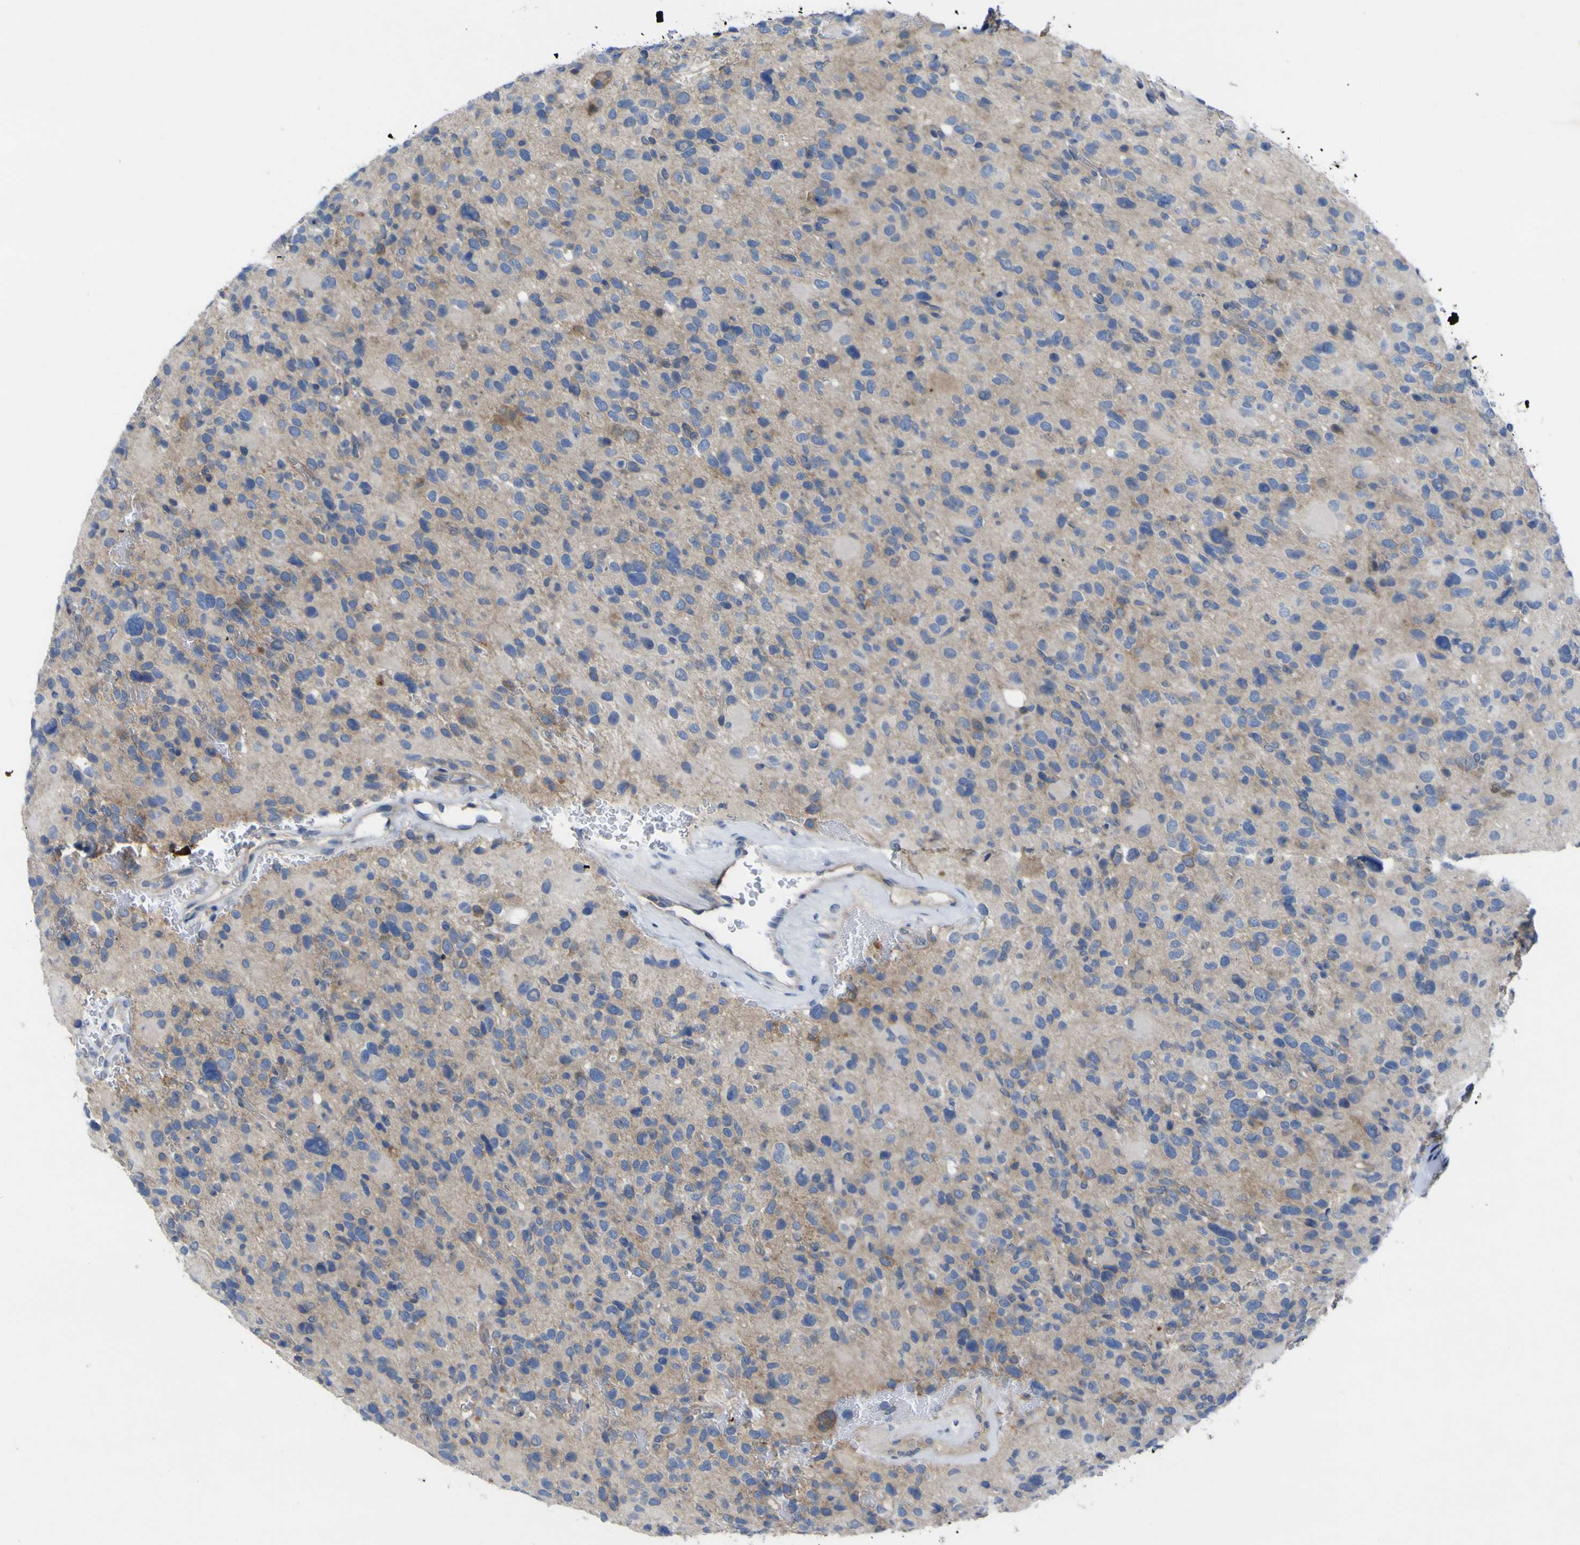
{"staining": {"intensity": "negative", "quantity": "none", "location": "none"}, "tissue": "glioma", "cell_type": "Tumor cells", "image_type": "cancer", "snomed": [{"axis": "morphology", "description": "Glioma, malignant, High grade"}, {"axis": "topography", "description": "Brain"}], "caption": "This histopathology image is of glioma stained with IHC to label a protein in brown with the nuclei are counter-stained blue. There is no staining in tumor cells.", "gene": "NAV1", "patient": {"sex": "male", "age": 48}}